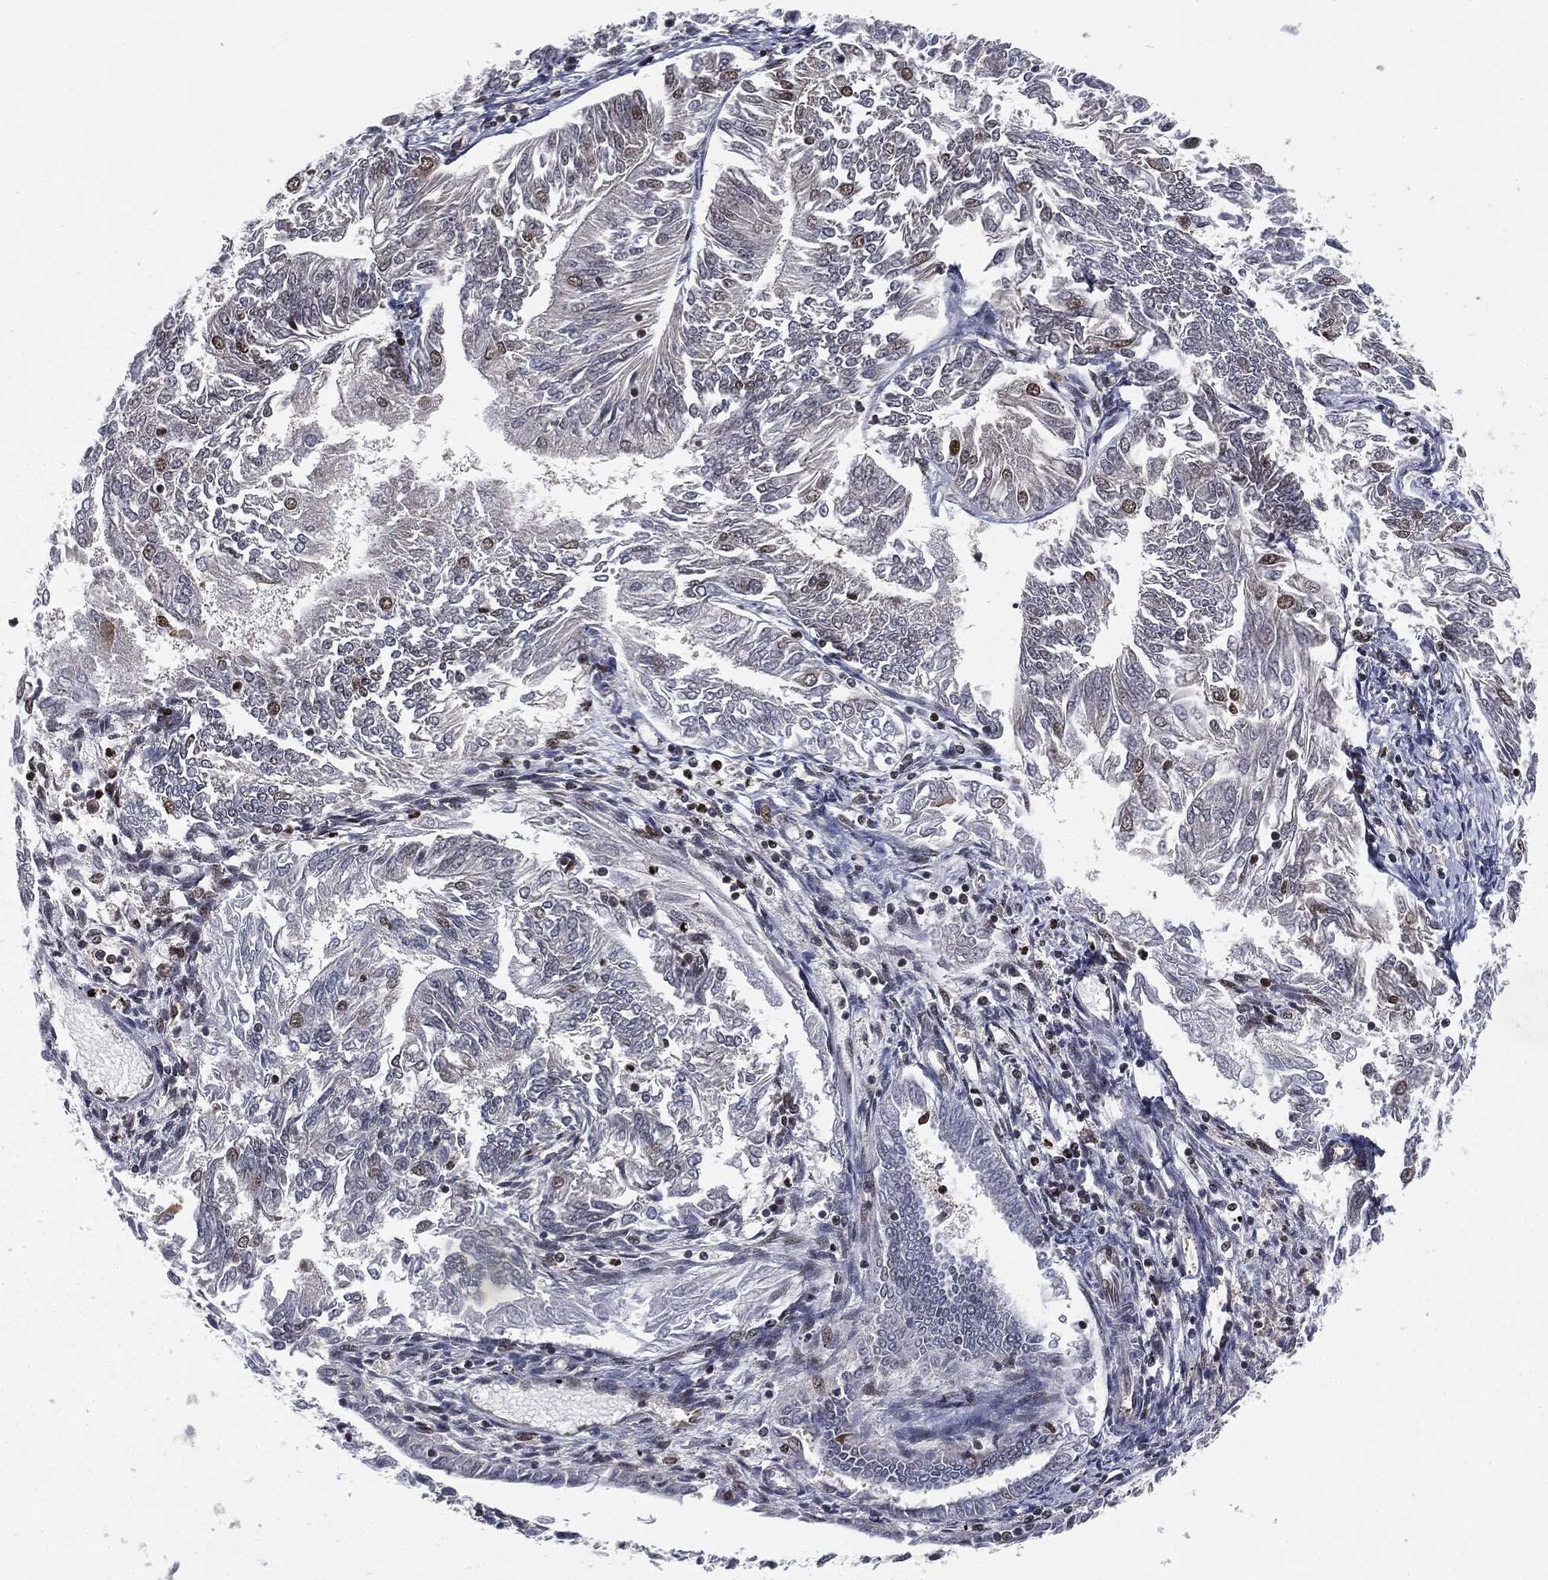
{"staining": {"intensity": "moderate", "quantity": "<25%", "location": "nuclear"}, "tissue": "endometrial cancer", "cell_type": "Tumor cells", "image_type": "cancer", "snomed": [{"axis": "morphology", "description": "Adenocarcinoma, NOS"}, {"axis": "topography", "description": "Endometrium"}], "caption": "Moderate nuclear positivity for a protein is appreciated in about <25% of tumor cells of adenocarcinoma (endometrial) using immunohistochemistry (IHC).", "gene": "TBC1D22A", "patient": {"sex": "female", "age": 58}}